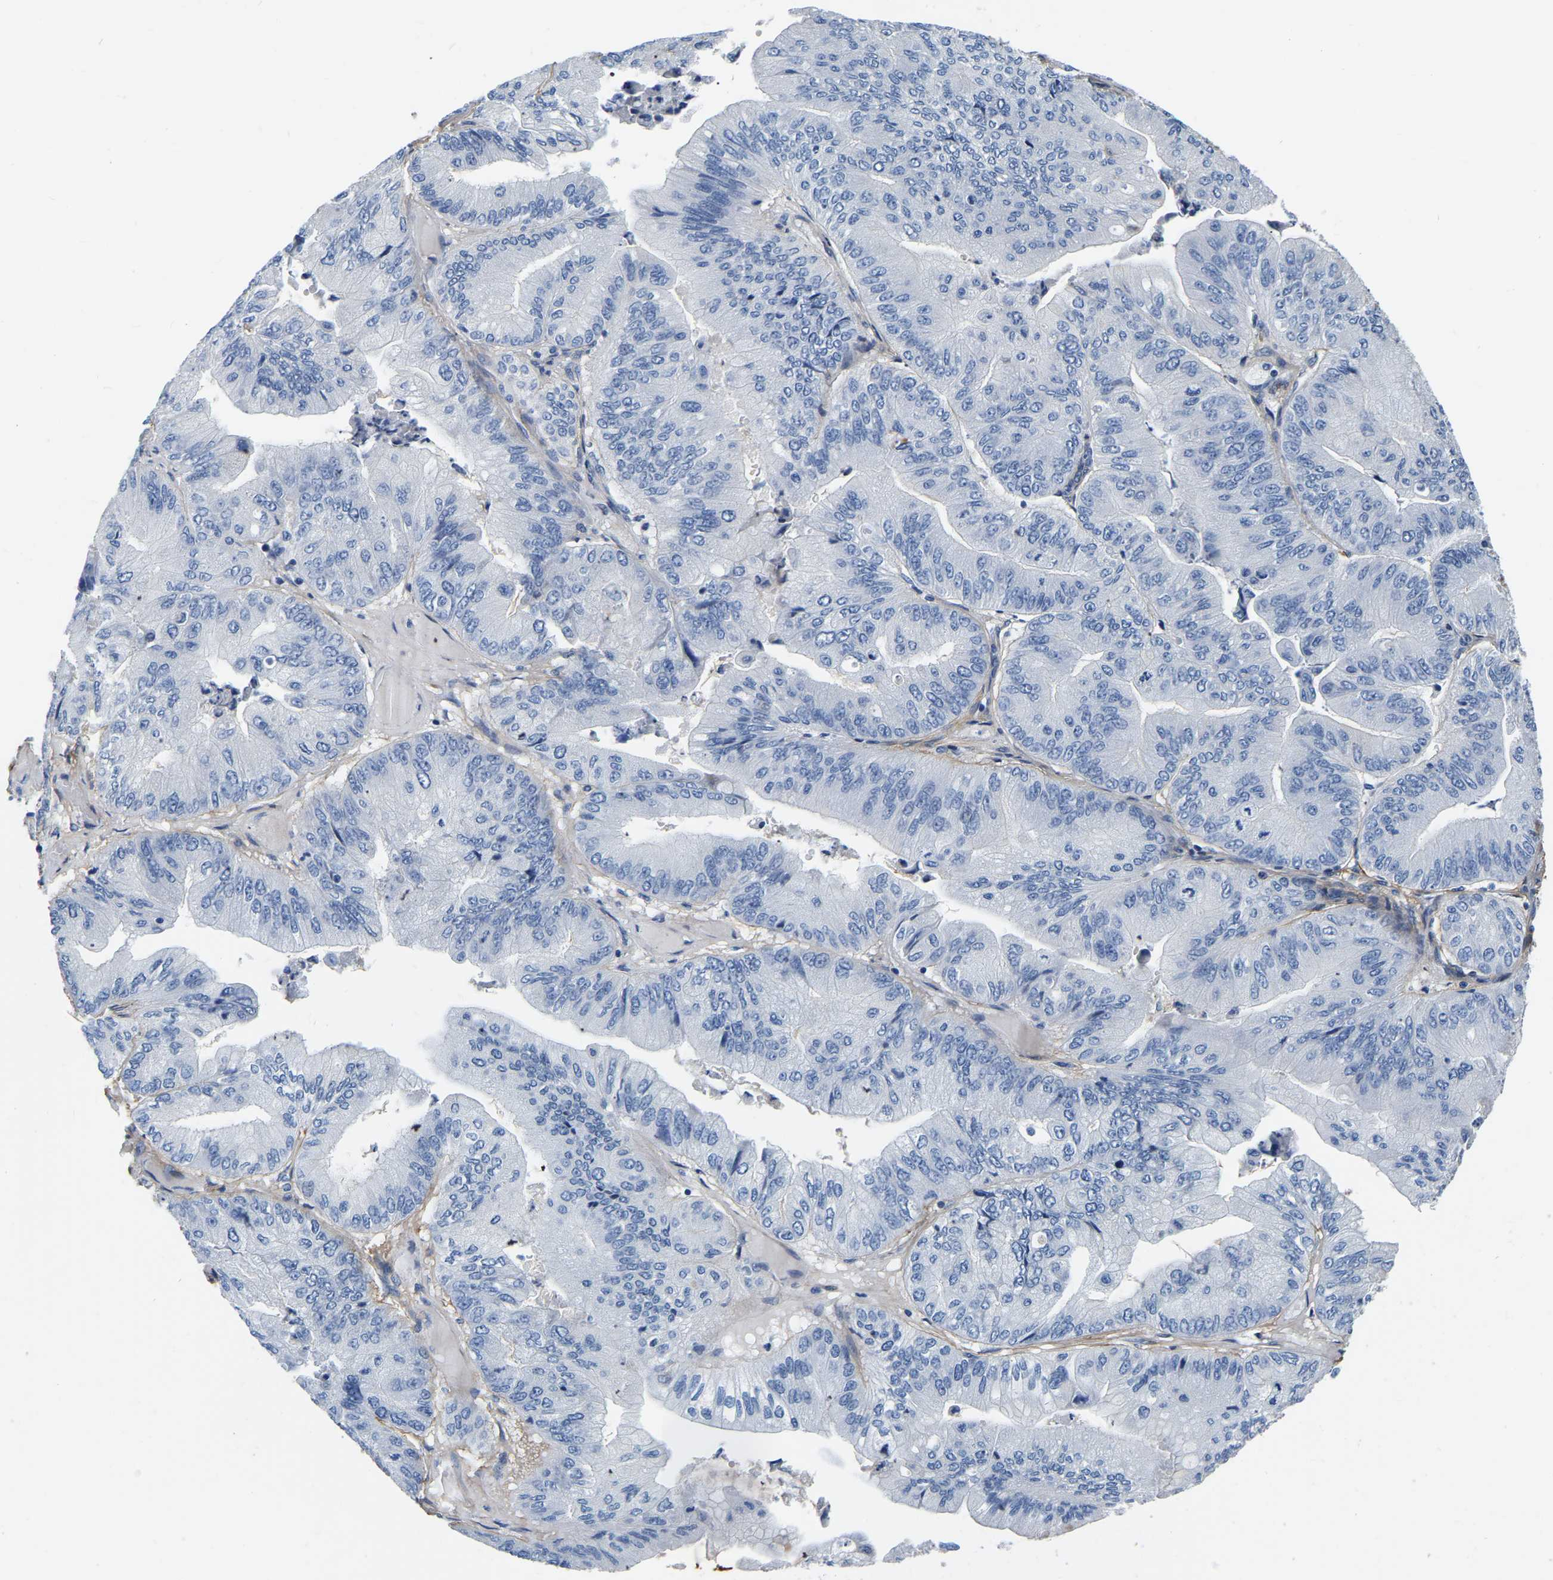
{"staining": {"intensity": "negative", "quantity": "none", "location": "none"}, "tissue": "ovarian cancer", "cell_type": "Tumor cells", "image_type": "cancer", "snomed": [{"axis": "morphology", "description": "Cystadenocarcinoma, mucinous, NOS"}, {"axis": "topography", "description": "Ovary"}], "caption": "High magnification brightfield microscopy of ovarian cancer (mucinous cystadenocarcinoma) stained with DAB (brown) and counterstained with hematoxylin (blue): tumor cells show no significant positivity.", "gene": "COL6A1", "patient": {"sex": "female", "age": 61}}